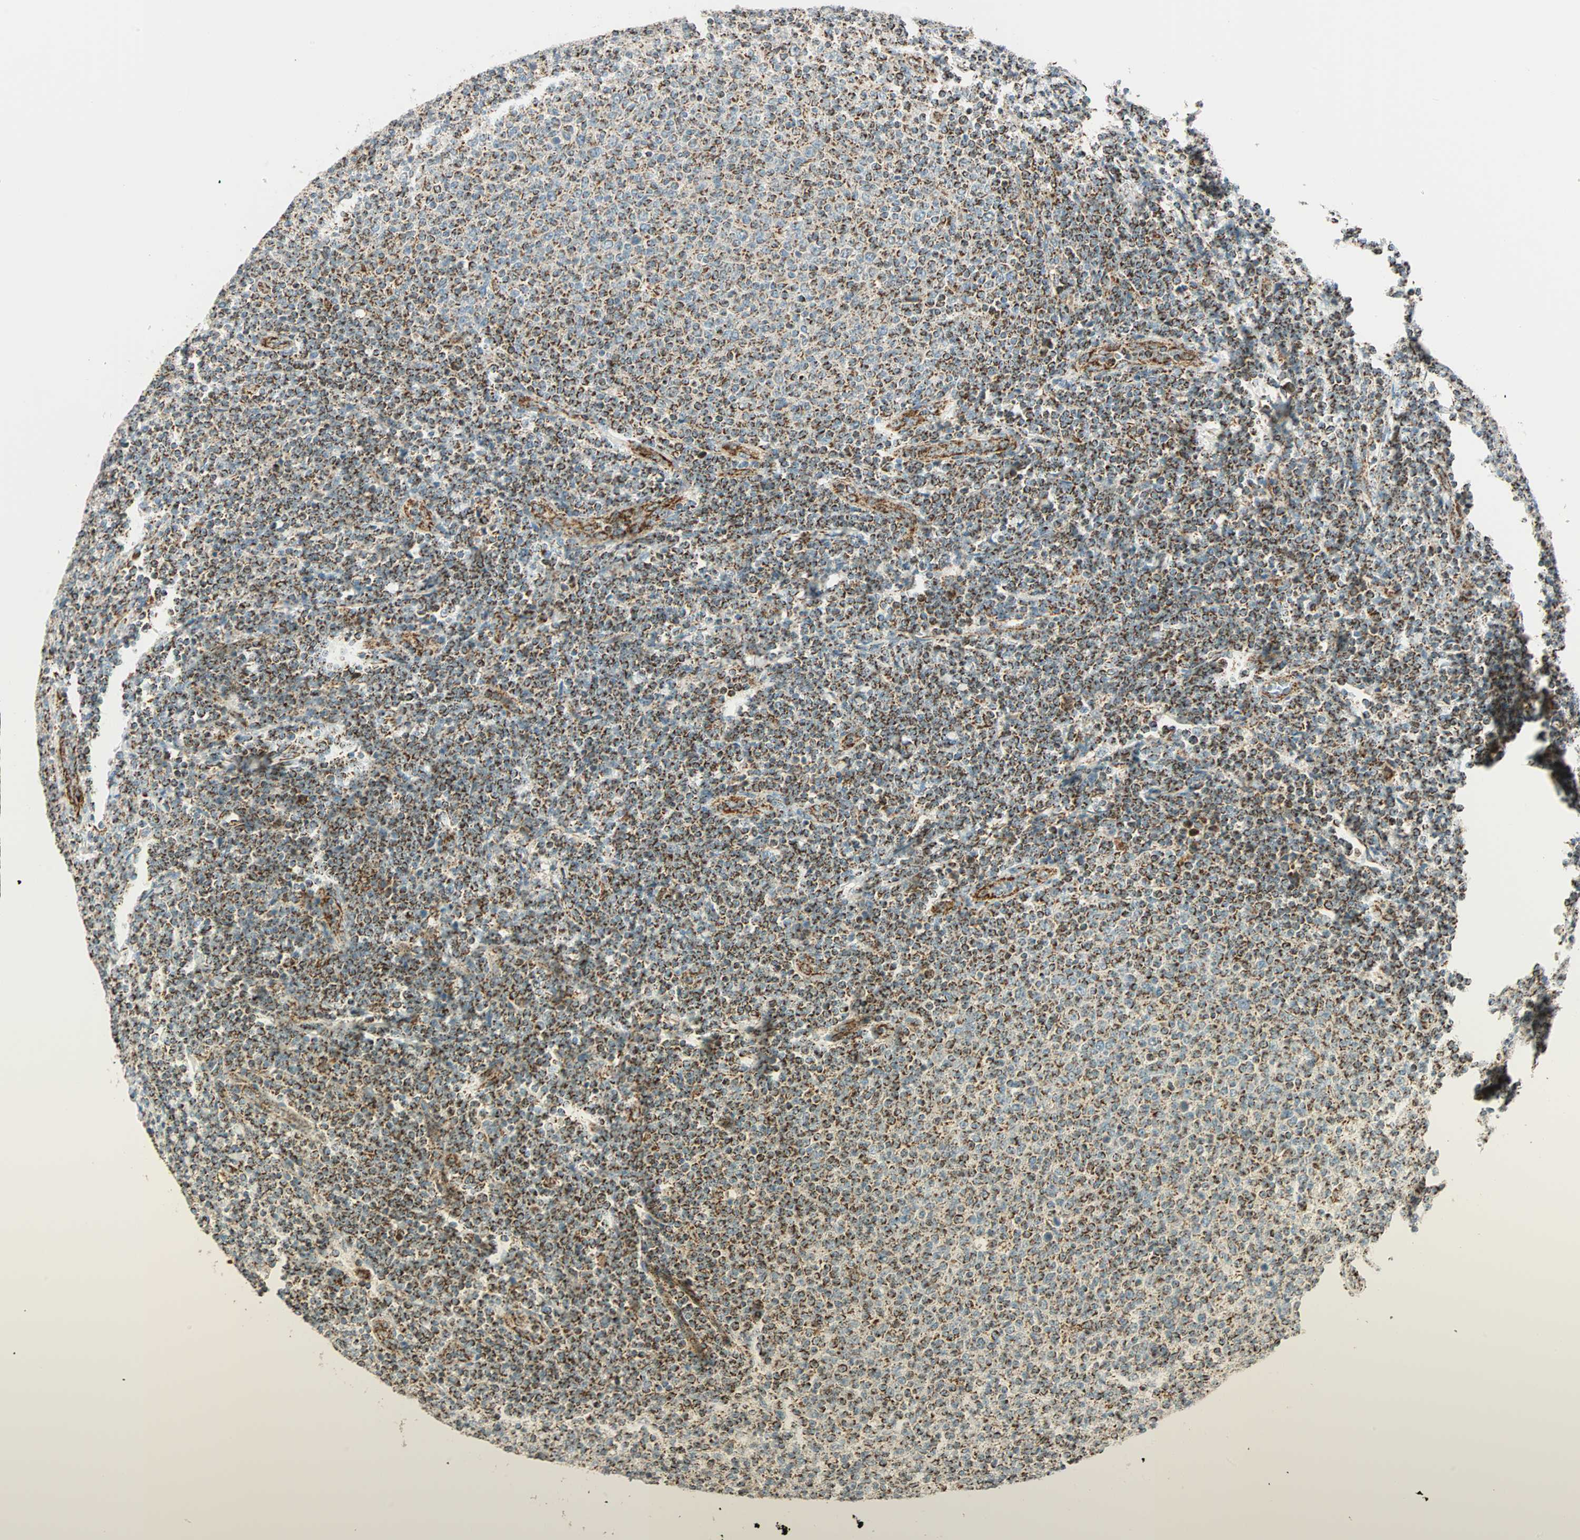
{"staining": {"intensity": "weak", "quantity": ">75%", "location": "cytoplasmic/membranous"}, "tissue": "lymphoma", "cell_type": "Tumor cells", "image_type": "cancer", "snomed": [{"axis": "morphology", "description": "Malignant lymphoma, non-Hodgkin's type, Low grade"}, {"axis": "topography", "description": "Lymph node"}], "caption": "A photomicrograph of low-grade malignant lymphoma, non-Hodgkin's type stained for a protein shows weak cytoplasmic/membranous brown staining in tumor cells.", "gene": "SPRY4", "patient": {"sex": "male", "age": 66}}